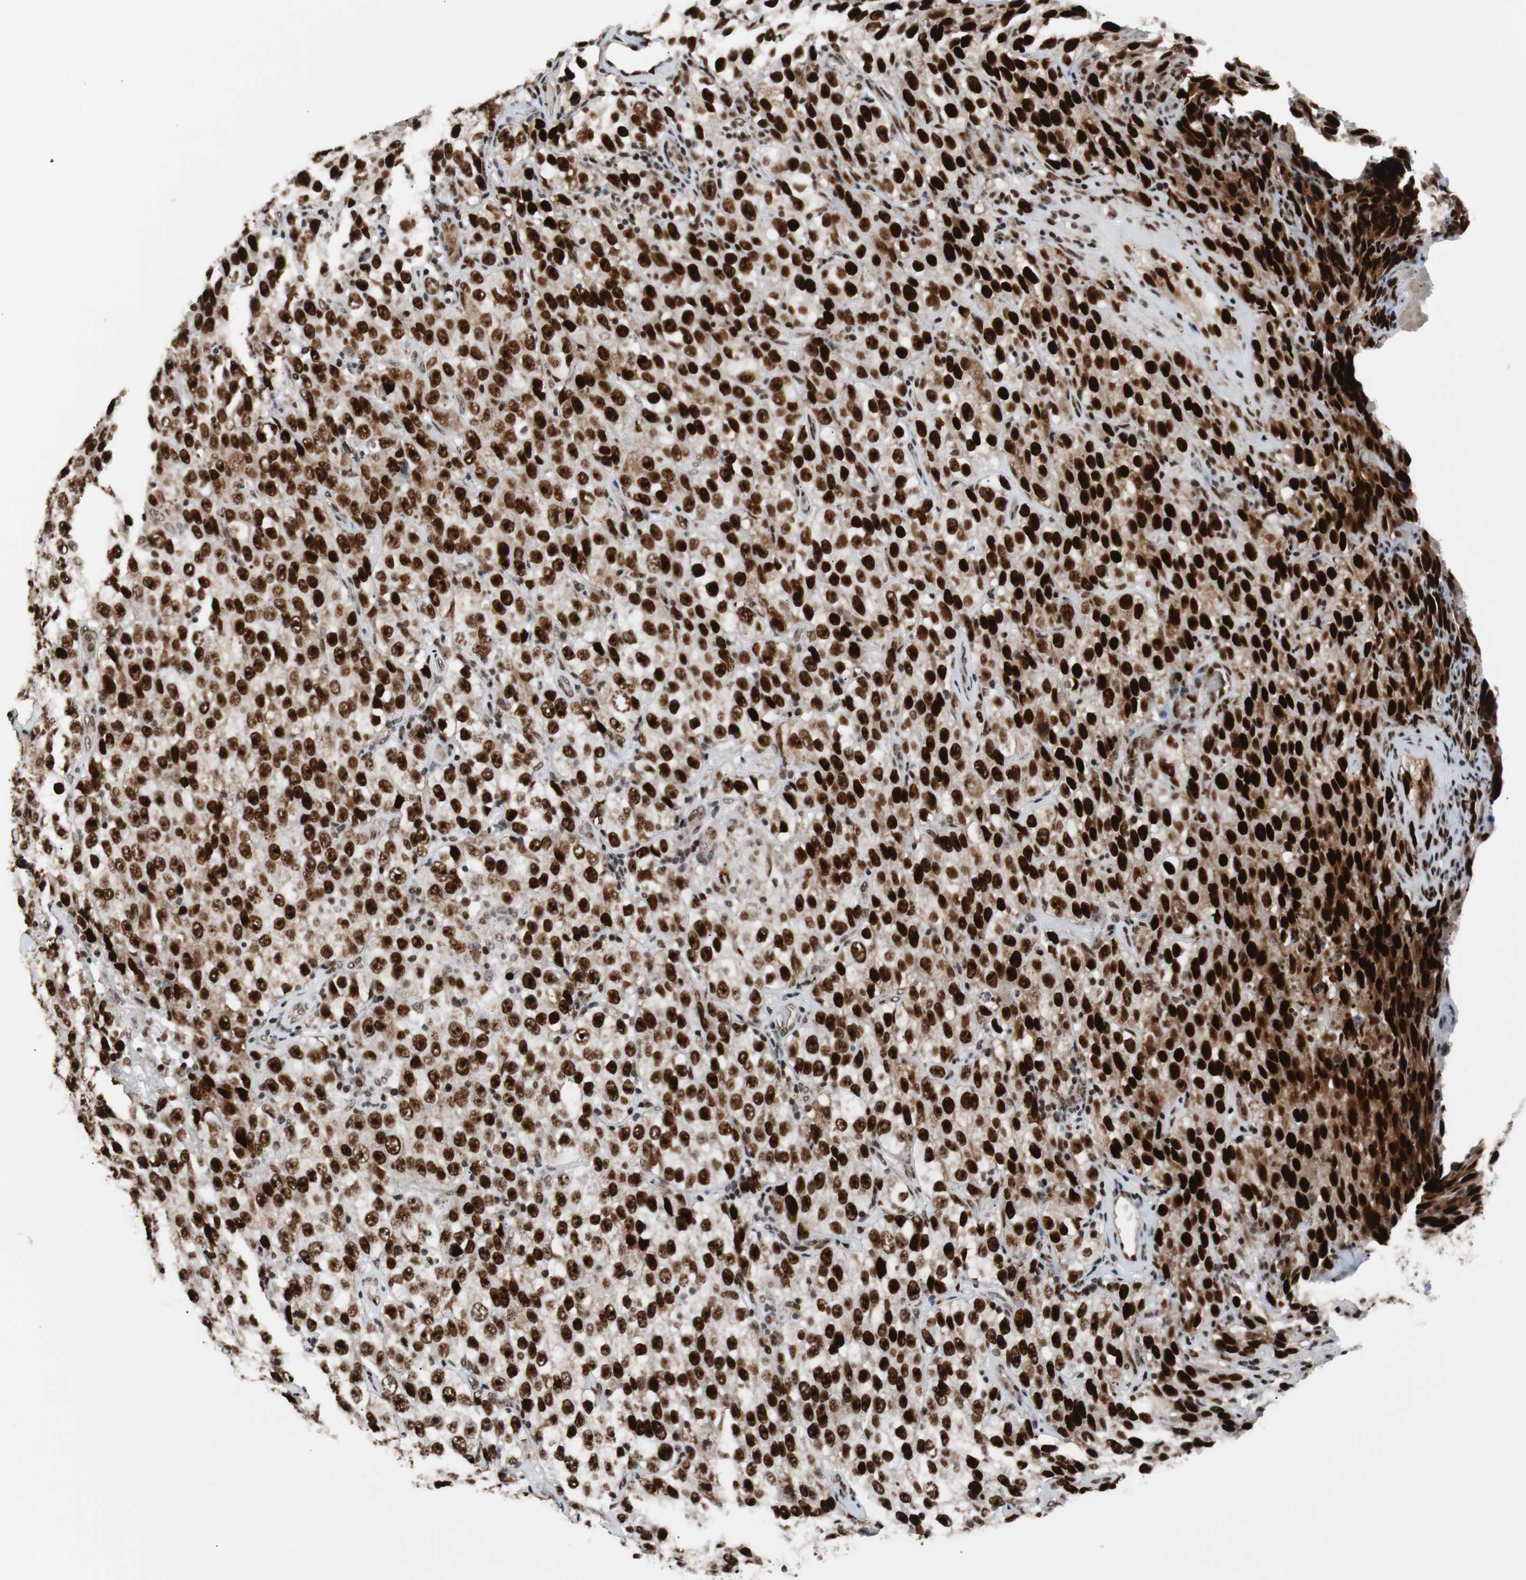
{"staining": {"intensity": "strong", "quantity": ">75%", "location": "nuclear"}, "tissue": "testis cancer", "cell_type": "Tumor cells", "image_type": "cancer", "snomed": [{"axis": "morphology", "description": "Seminoma, NOS"}, {"axis": "topography", "description": "Testis"}], "caption": "Immunohistochemistry (IHC) of human testis cancer (seminoma) demonstrates high levels of strong nuclear positivity in about >75% of tumor cells.", "gene": "NBL1", "patient": {"sex": "male", "age": 52}}